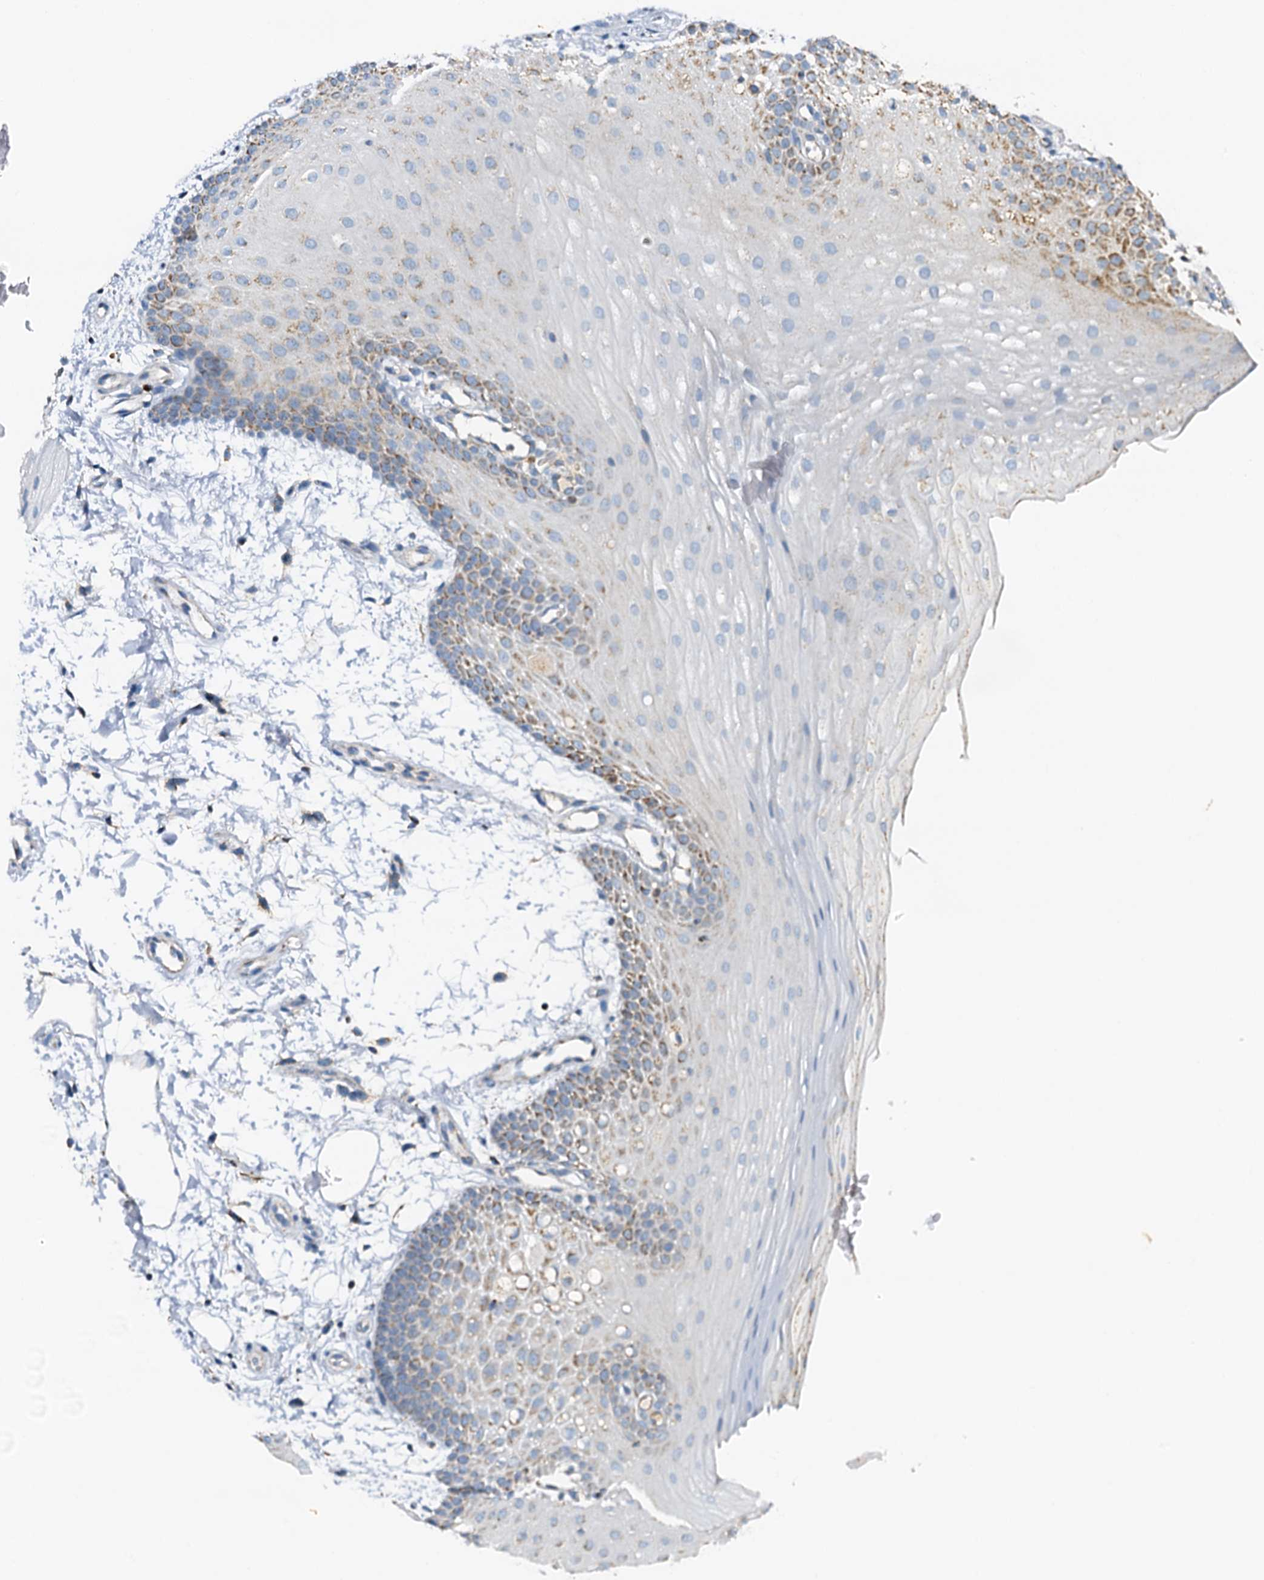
{"staining": {"intensity": "moderate", "quantity": "<25%", "location": "cytoplasmic/membranous"}, "tissue": "oral mucosa", "cell_type": "Squamous epithelial cells", "image_type": "normal", "snomed": [{"axis": "morphology", "description": "Normal tissue, NOS"}, {"axis": "topography", "description": "Oral tissue"}], "caption": "Moderate cytoplasmic/membranous expression is identified in about <25% of squamous epithelial cells in normal oral mucosa. Ihc stains the protein of interest in brown and the nuclei are stained blue.", "gene": "POC1A", "patient": {"sex": "male", "age": 68}}